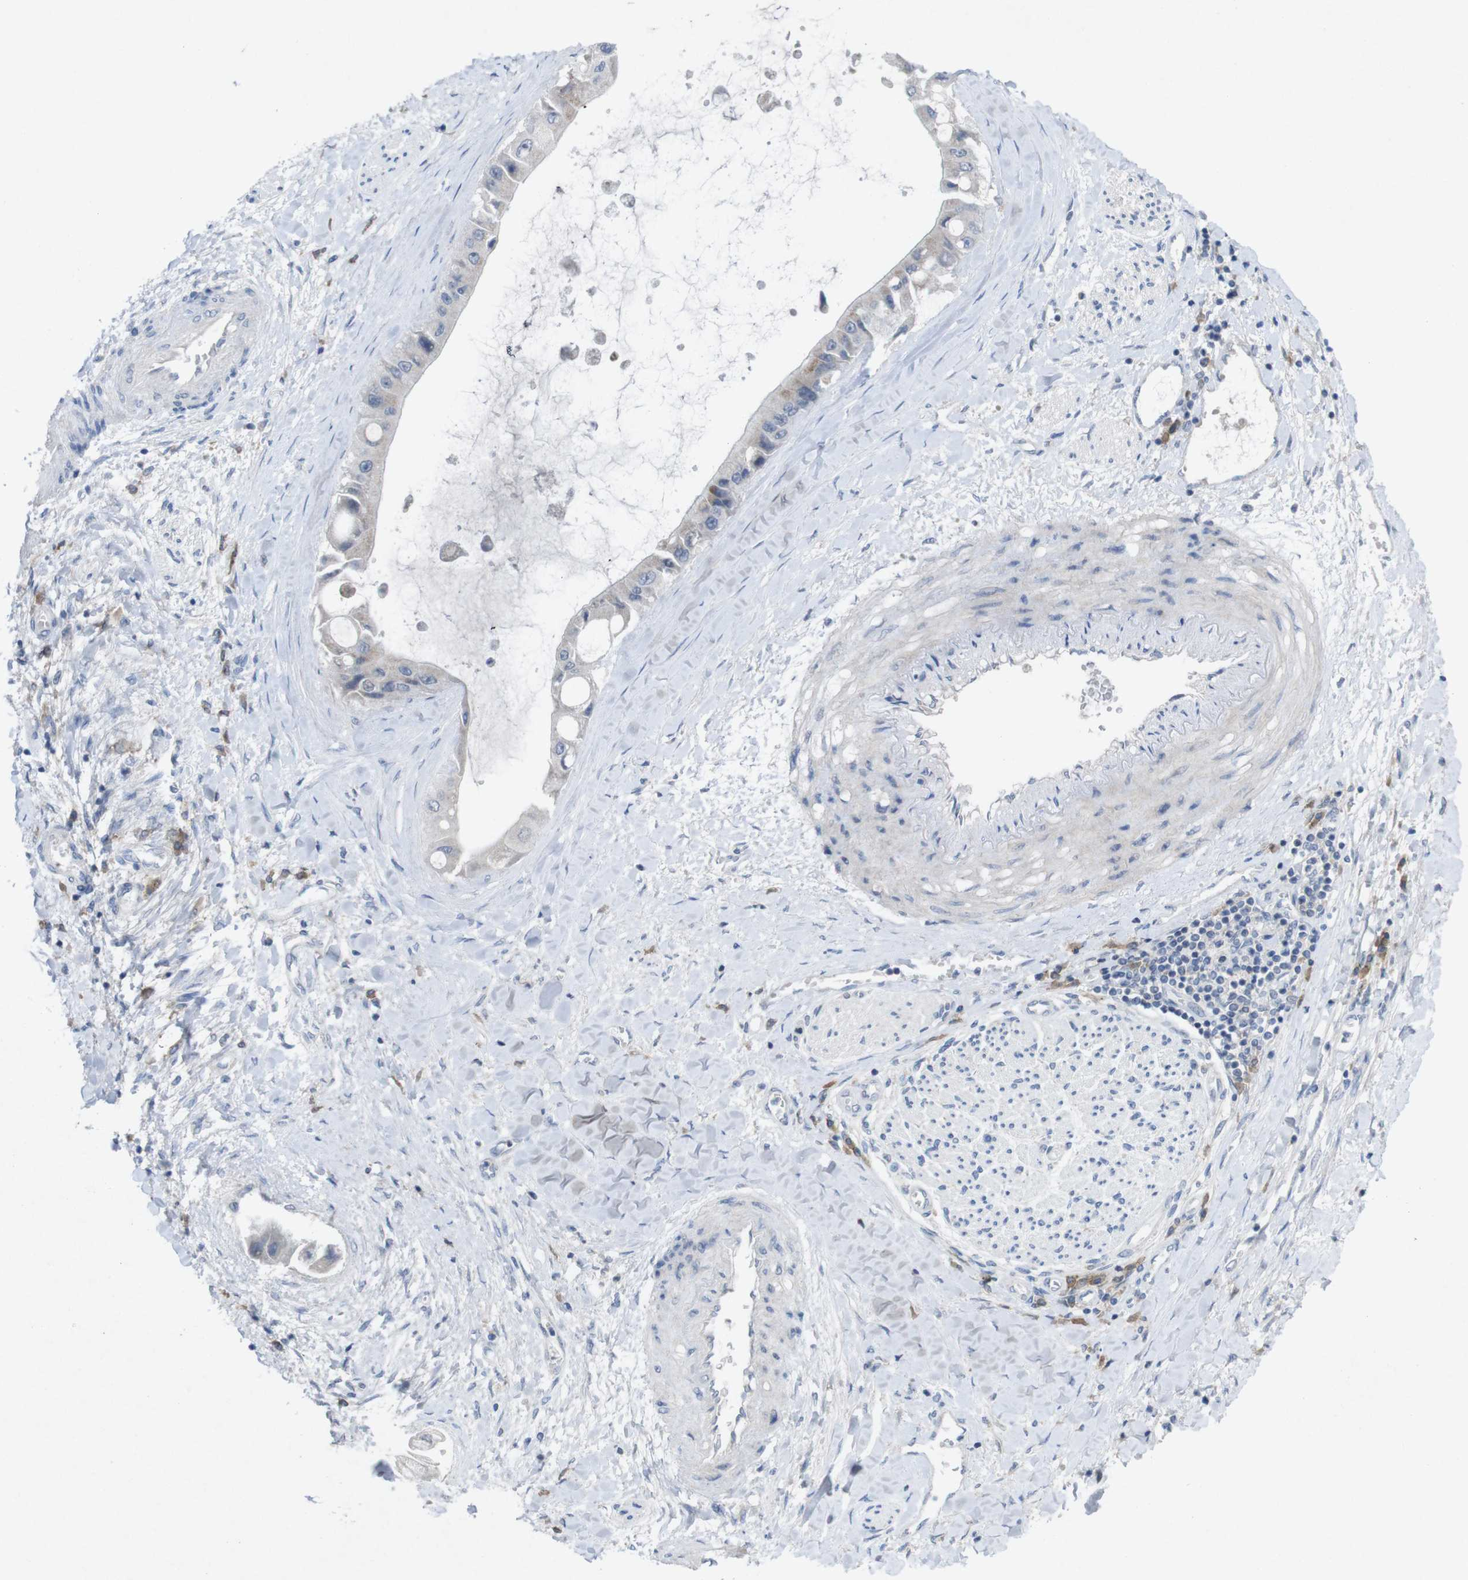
{"staining": {"intensity": "weak", "quantity": "<25%", "location": "cytoplasmic/membranous"}, "tissue": "liver cancer", "cell_type": "Tumor cells", "image_type": "cancer", "snomed": [{"axis": "morphology", "description": "Cholangiocarcinoma"}, {"axis": "topography", "description": "Liver"}], "caption": "Tumor cells are negative for protein expression in human liver cancer.", "gene": "SLAMF7", "patient": {"sex": "male", "age": 50}}